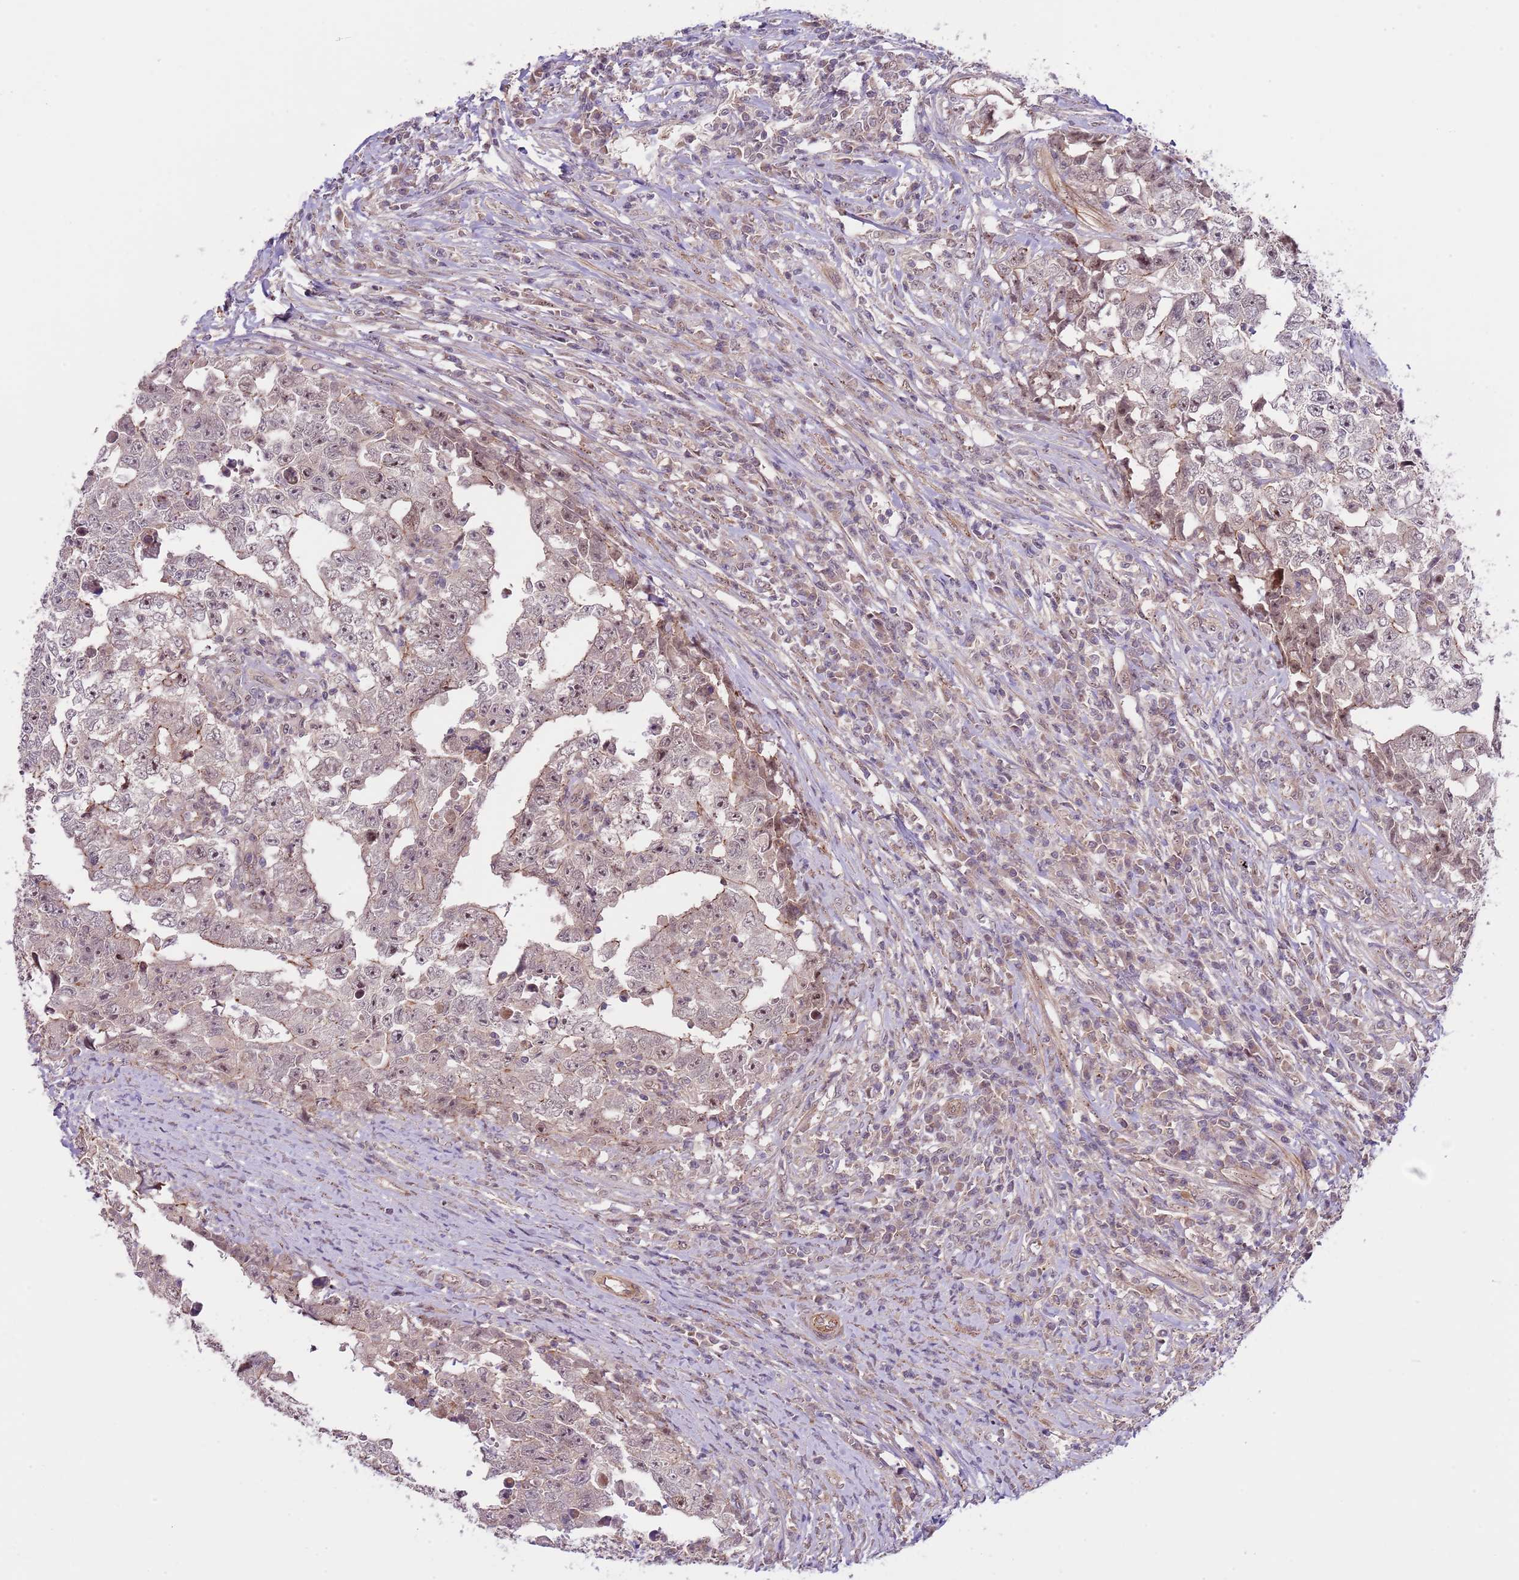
{"staining": {"intensity": "weak", "quantity": "25%-75%", "location": "cytoplasmic/membranous,nuclear"}, "tissue": "testis cancer", "cell_type": "Tumor cells", "image_type": "cancer", "snomed": [{"axis": "morphology", "description": "Carcinoma, Embryonal, NOS"}, {"axis": "topography", "description": "Testis"}], "caption": "Embryonal carcinoma (testis) was stained to show a protein in brown. There is low levels of weak cytoplasmic/membranous and nuclear expression in approximately 25%-75% of tumor cells. (brown staining indicates protein expression, while blue staining denotes nuclei).", "gene": "PRR16", "patient": {"sex": "male", "age": 25}}